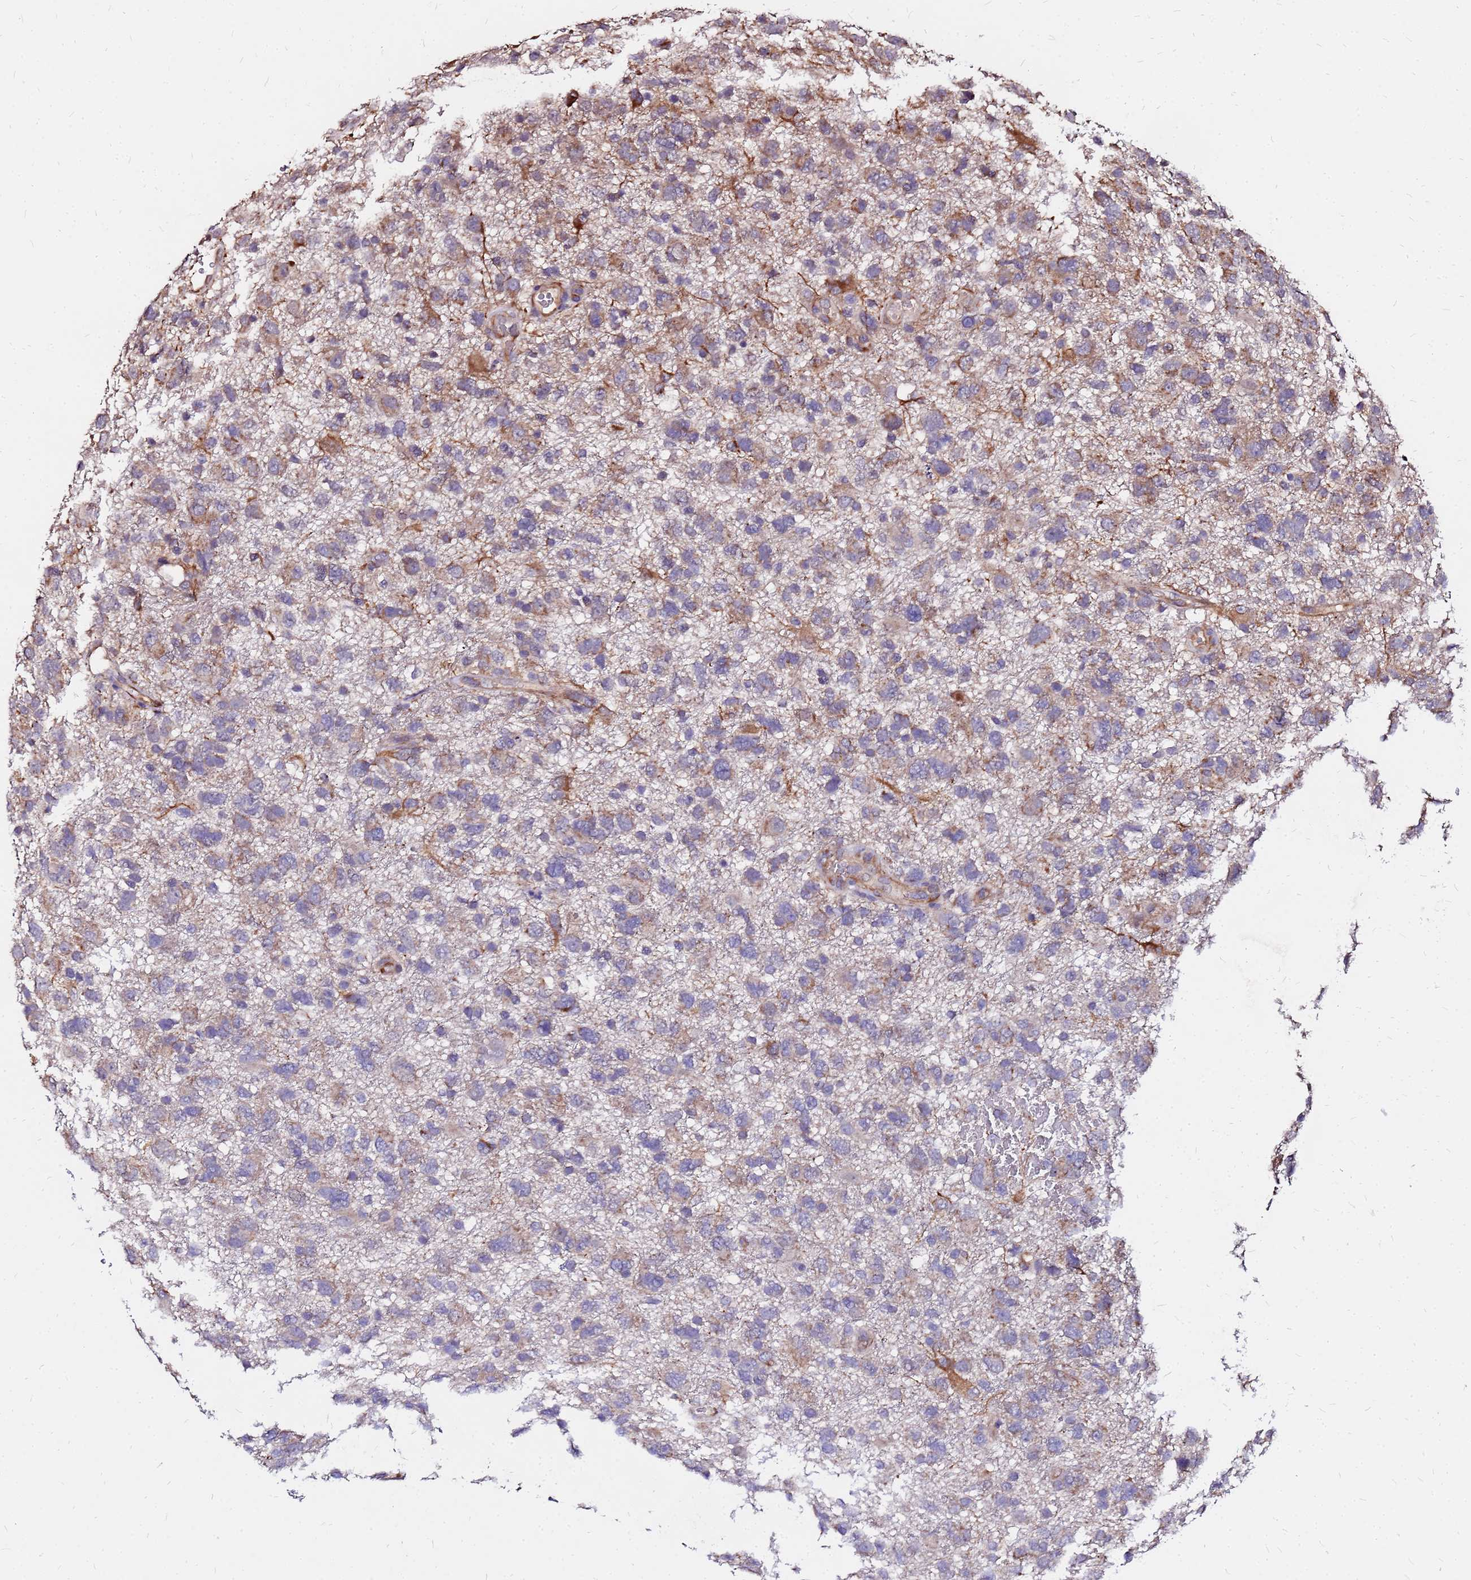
{"staining": {"intensity": "moderate", "quantity": "<25%", "location": "cytoplasmic/membranous"}, "tissue": "glioma", "cell_type": "Tumor cells", "image_type": "cancer", "snomed": [{"axis": "morphology", "description": "Glioma, malignant, High grade"}, {"axis": "topography", "description": "Brain"}], "caption": "Human glioma stained with a protein marker demonstrates moderate staining in tumor cells.", "gene": "ARHGEF5", "patient": {"sex": "male", "age": 61}}